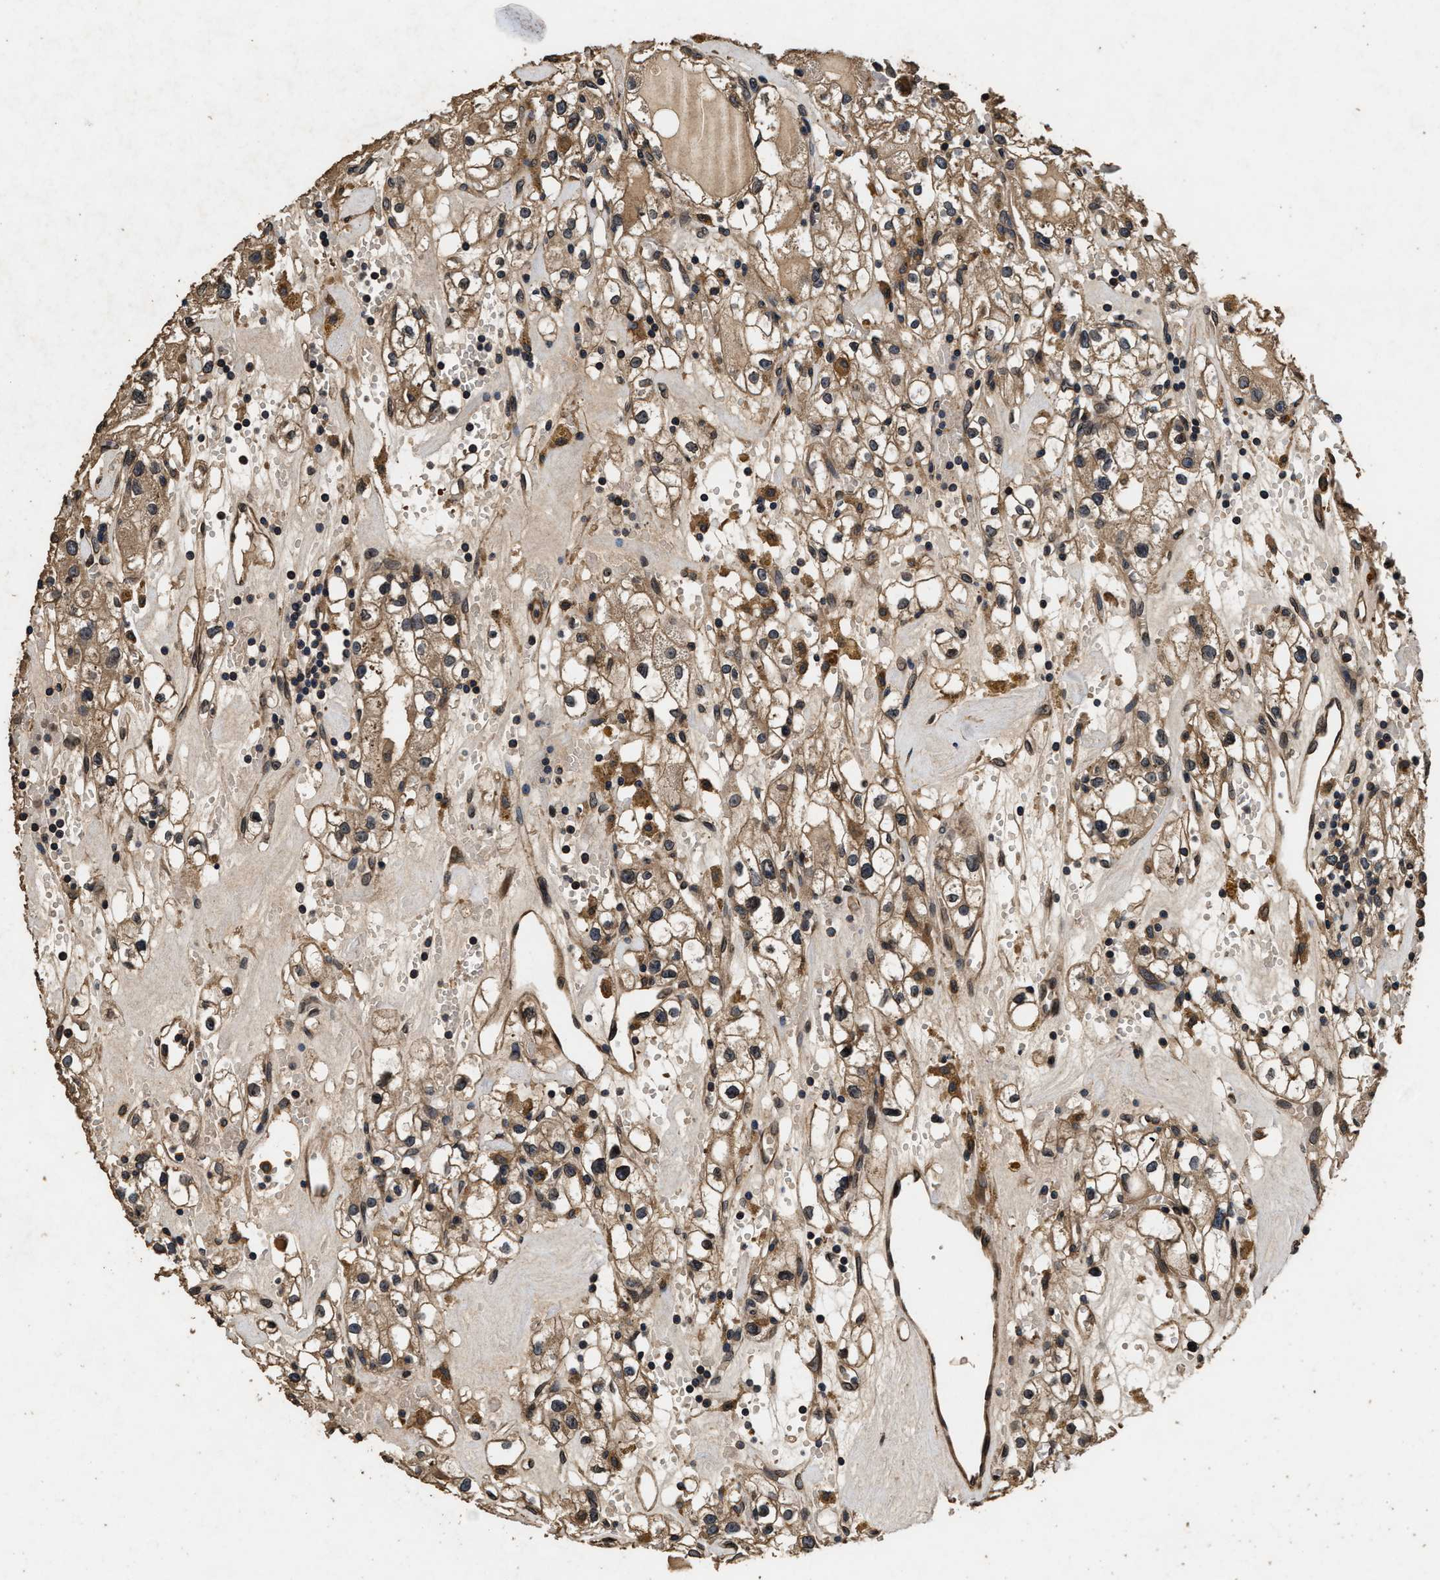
{"staining": {"intensity": "moderate", "quantity": ">75%", "location": "cytoplasmic/membranous"}, "tissue": "renal cancer", "cell_type": "Tumor cells", "image_type": "cancer", "snomed": [{"axis": "morphology", "description": "Adenocarcinoma, NOS"}, {"axis": "topography", "description": "Kidney"}], "caption": "Brown immunohistochemical staining in human renal cancer exhibits moderate cytoplasmic/membranous positivity in approximately >75% of tumor cells.", "gene": "ACCS", "patient": {"sex": "male", "age": 56}}